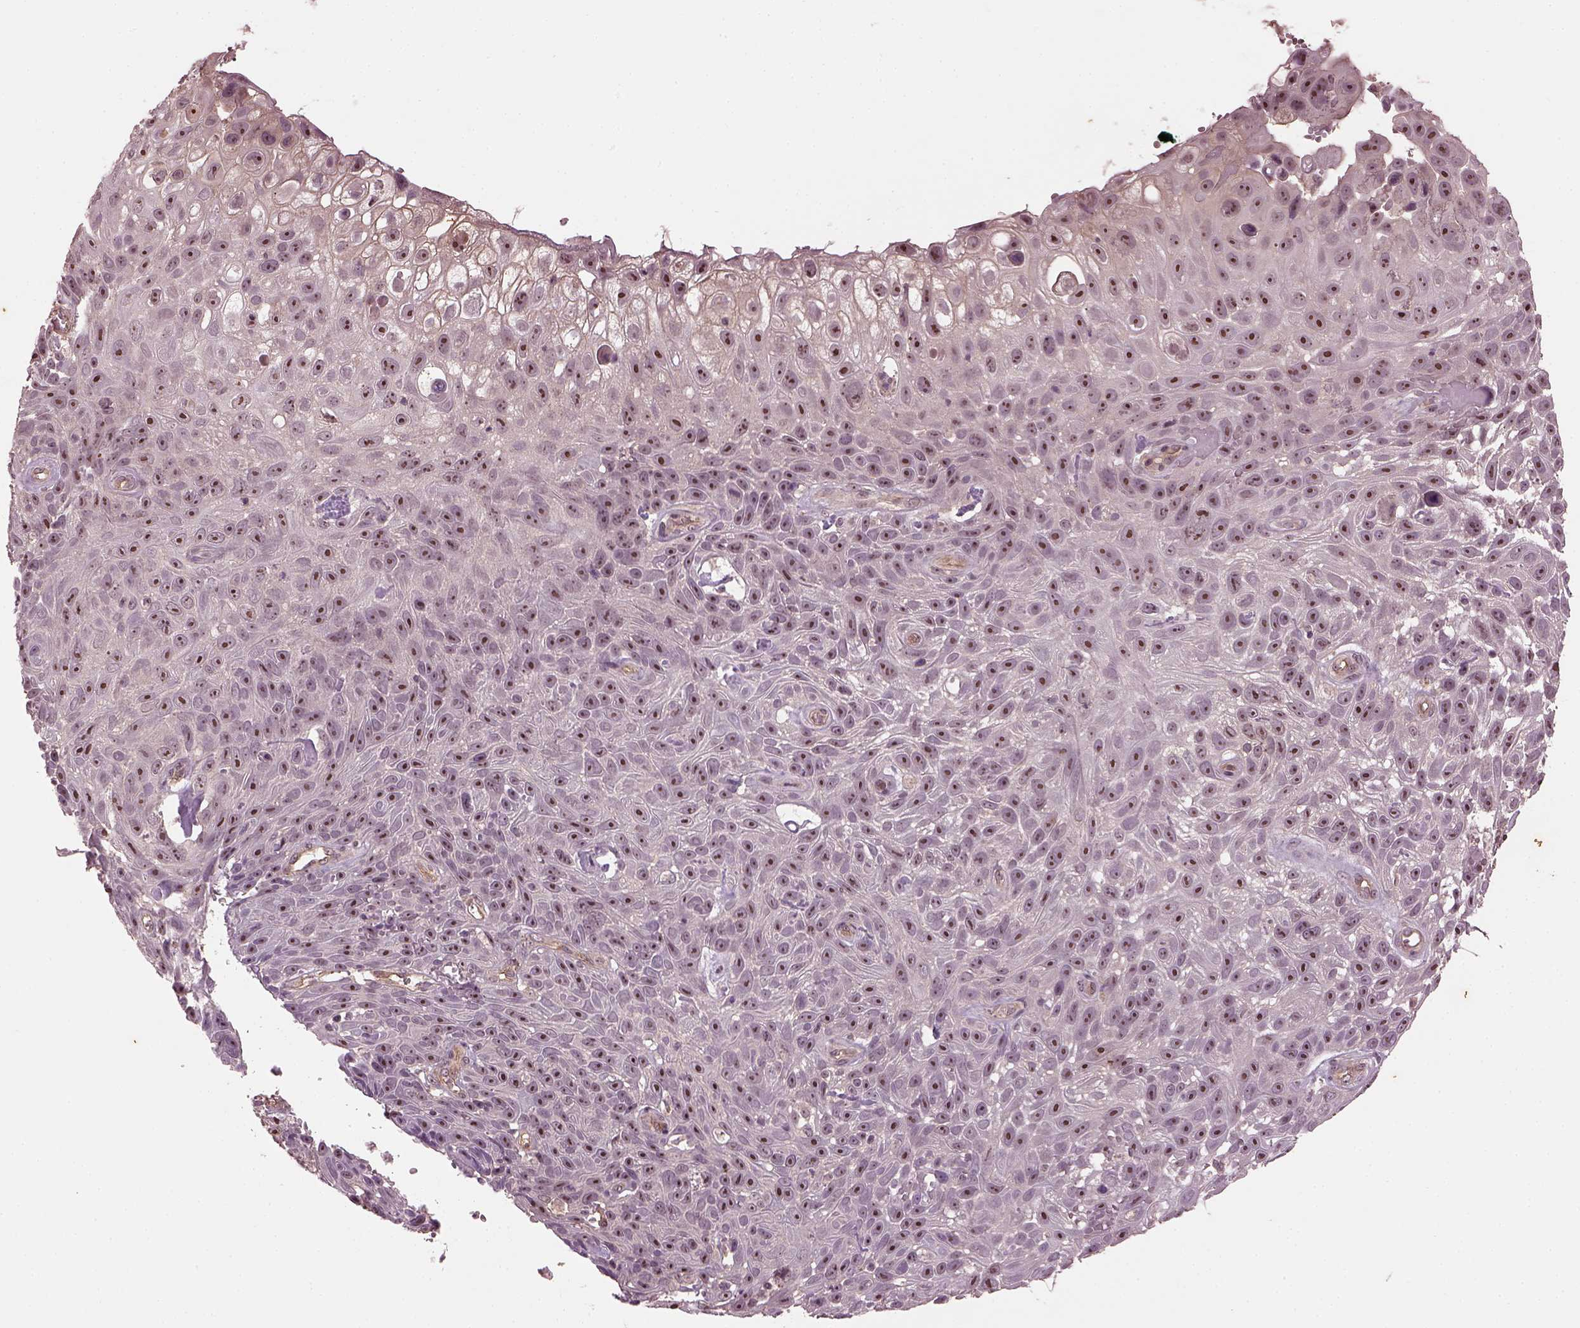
{"staining": {"intensity": "moderate", "quantity": ">75%", "location": "nuclear"}, "tissue": "skin cancer", "cell_type": "Tumor cells", "image_type": "cancer", "snomed": [{"axis": "morphology", "description": "Squamous cell carcinoma, NOS"}, {"axis": "topography", "description": "Skin"}], "caption": "Immunohistochemistry micrograph of neoplastic tissue: human squamous cell carcinoma (skin) stained using immunohistochemistry (IHC) reveals medium levels of moderate protein expression localized specifically in the nuclear of tumor cells, appearing as a nuclear brown color.", "gene": "GNRH1", "patient": {"sex": "male", "age": 82}}